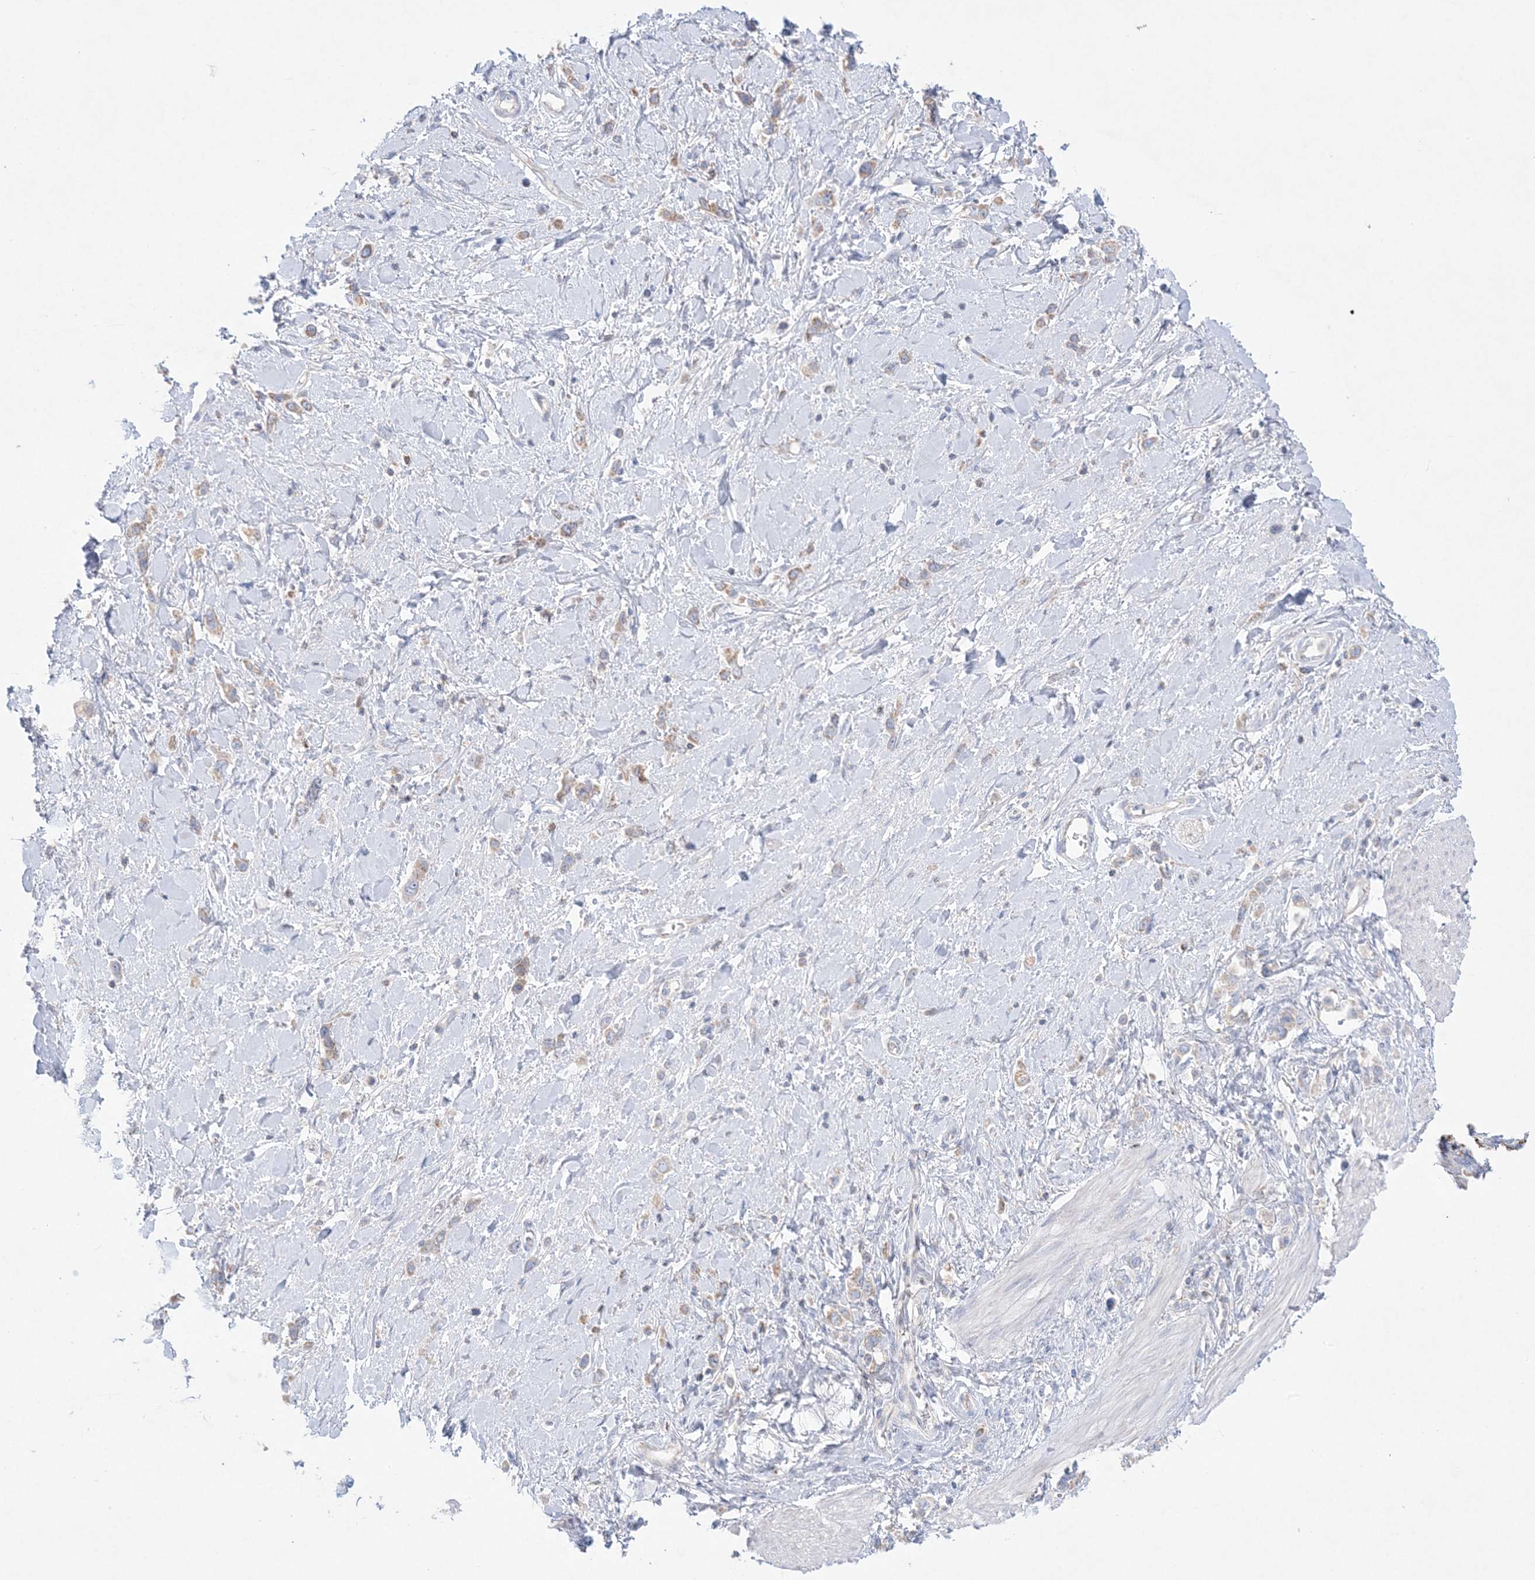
{"staining": {"intensity": "weak", "quantity": "25%-75%", "location": "cytoplasmic/membranous"}, "tissue": "stomach cancer", "cell_type": "Tumor cells", "image_type": "cancer", "snomed": [{"axis": "morphology", "description": "Normal tissue, NOS"}, {"axis": "morphology", "description": "Adenocarcinoma, NOS"}, {"axis": "topography", "description": "Stomach, upper"}, {"axis": "topography", "description": "Stomach"}], "caption": "Immunohistochemistry staining of stomach adenocarcinoma, which demonstrates low levels of weak cytoplasmic/membranous positivity in about 25%-75% of tumor cells indicating weak cytoplasmic/membranous protein staining. The staining was performed using DAB (brown) for protein detection and nuclei were counterstained in hematoxylin (blue).", "gene": "KCTD6", "patient": {"sex": "female", "age": 65}}